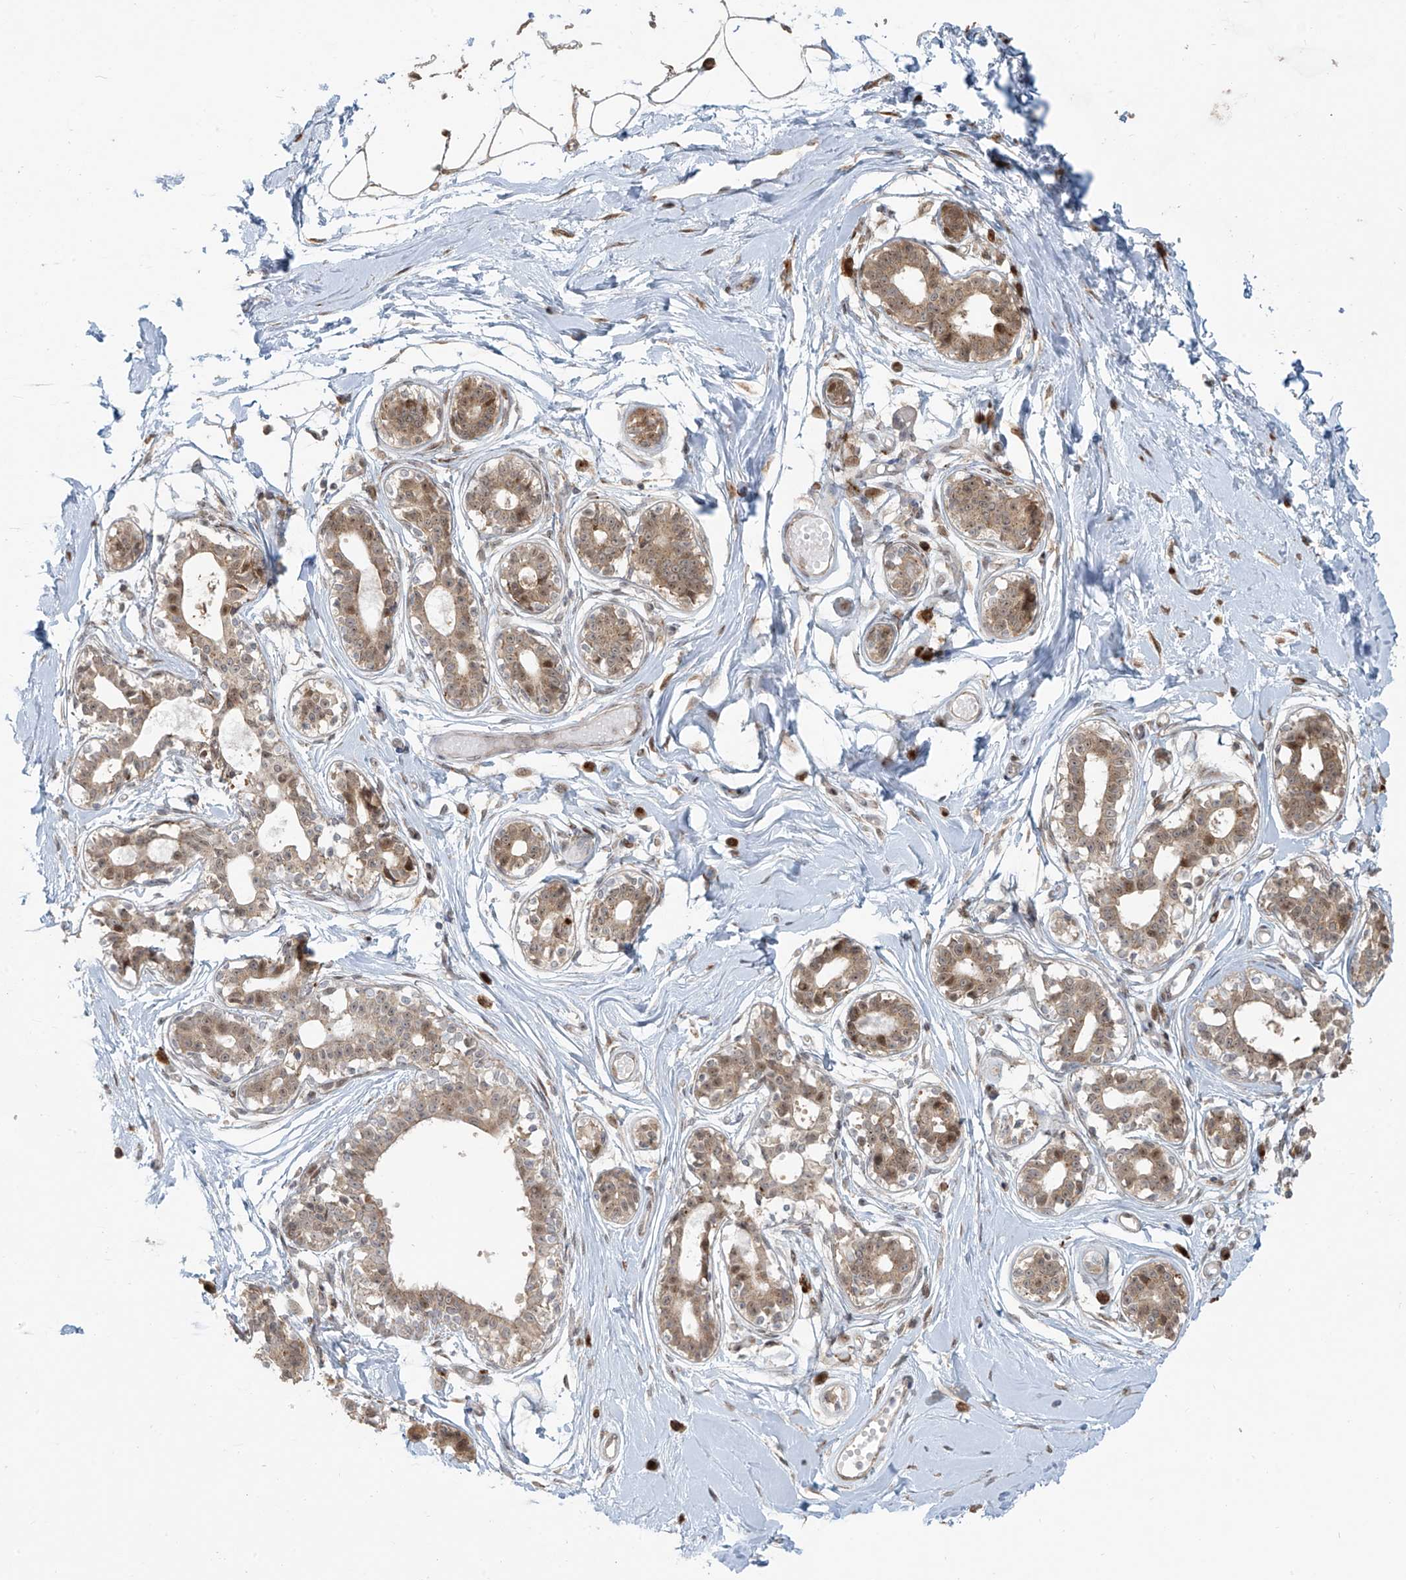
{"staining": {"intensity": "negative", "quantity": "none", "location": "none"}, "tissue": "breast", "cell_type": "Adipocytes", "image_type": "normal", "snomed": [{"axis": "morphology", "description": "Normal tissue, NOS"}, {"axis": "topography", "description": "Breast"}], "caption": "DAB immunohistochemical staining of normal breast displays no significant staining in adipocytes. (Immunohistochemistry (ihc), brightfield microscopy, high magnification).", "gene": "PLEKHM3", "patient": {"sex": "female", "age": 45}}